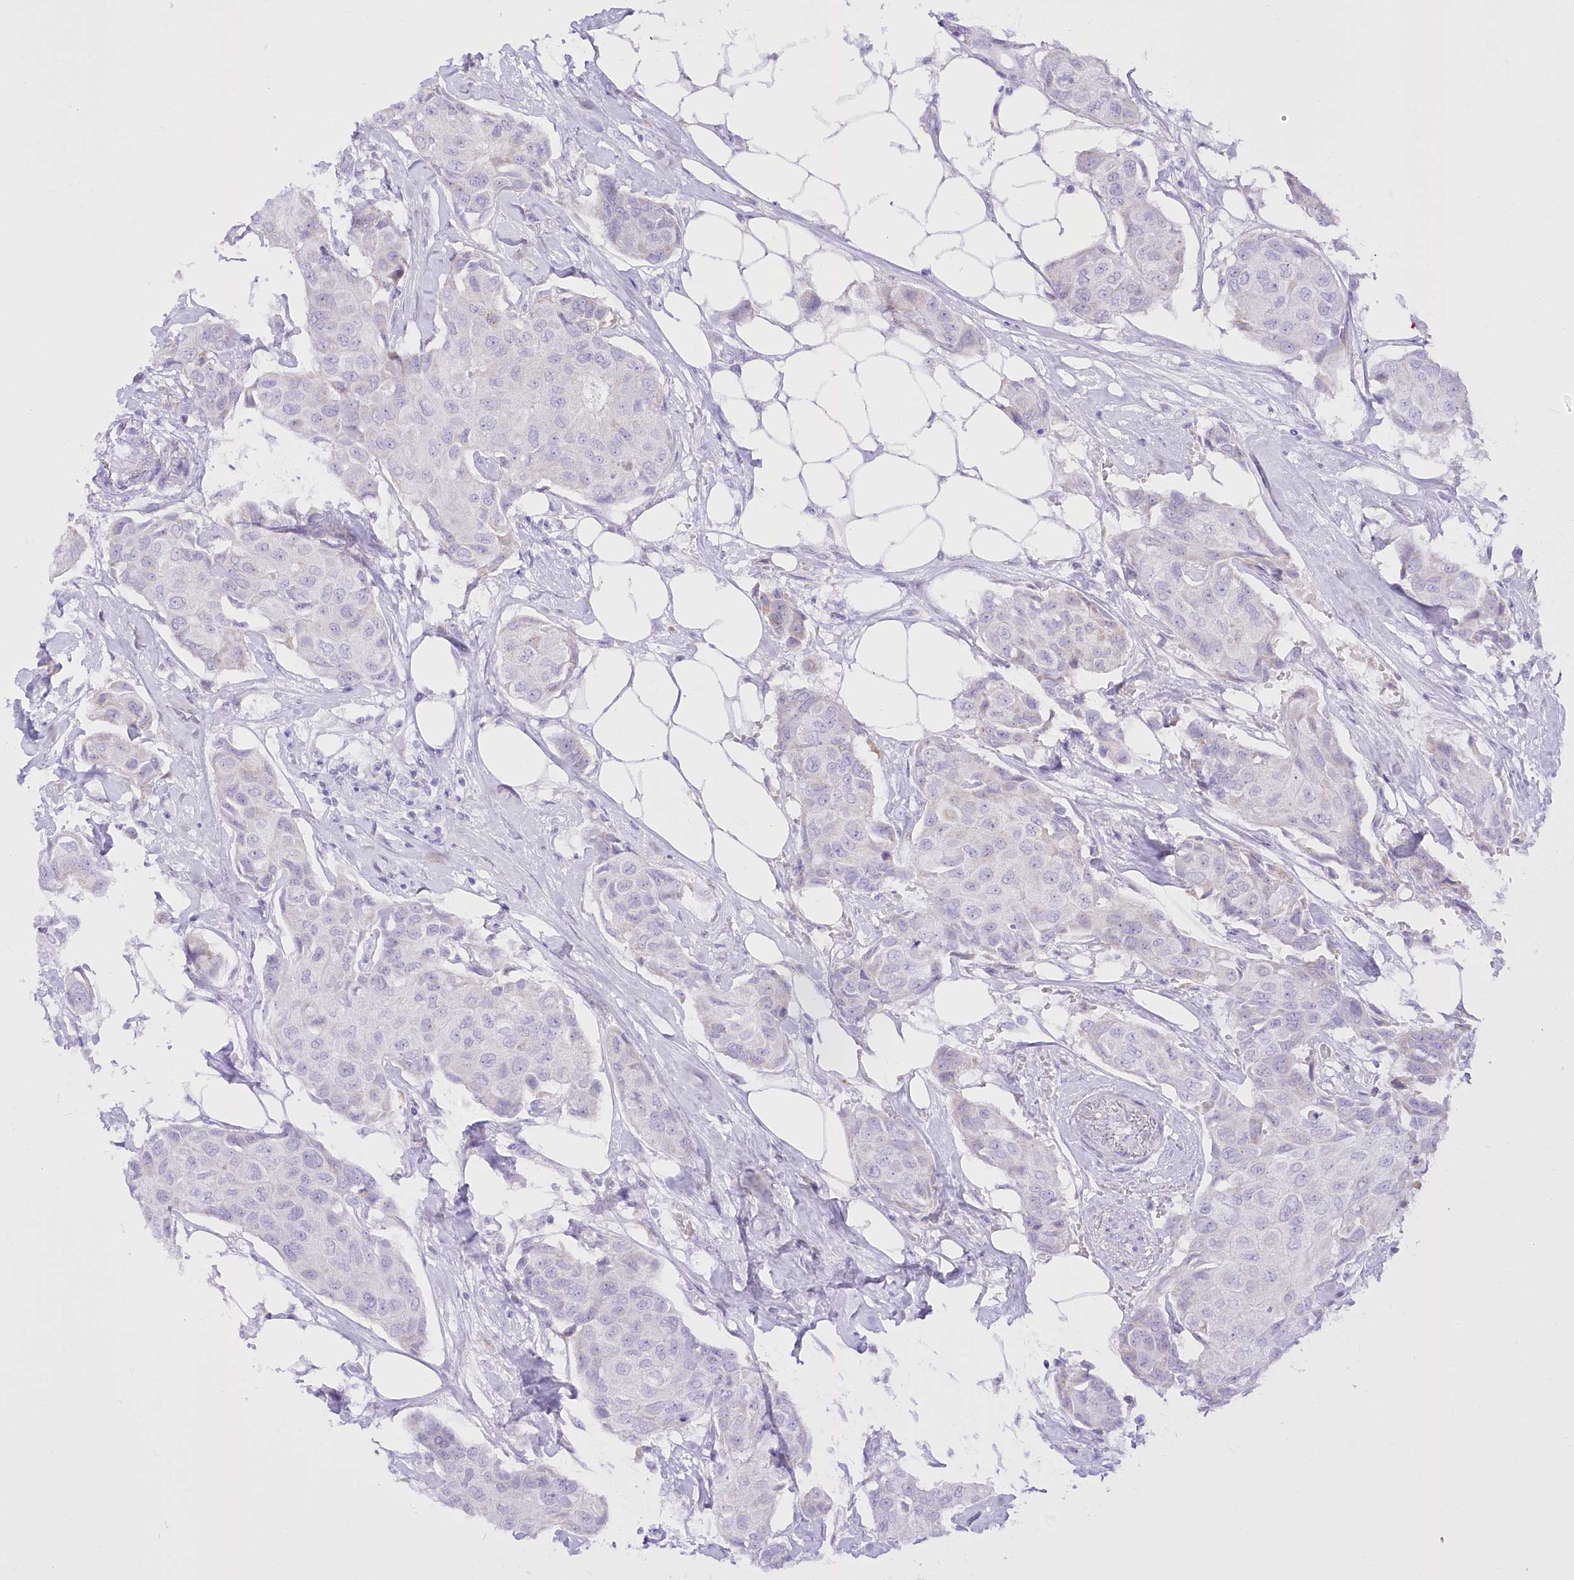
{"staining": {"intensity": "negative", "quantity": "none", "location": "none"}, "tissue": "breast cancer", "cell_type": "Tumor cells", "image_type": "cancer", "snomed": [{"axis": "morphology", "description": "Duct carcinoma"}, {"axis": "topography", "description": "Breast"}], "caption": "High magnification brightfield microscopy of breast cancer stained with DAB (brown) and counterstained with hematoxylin (blue): tumor cells show no significant expression. (DAB (3,3'-diaminobenzidine) immunohistochemistry (IHC) with hematoxylin counter stain).", "gene": "BEND7", "patient": {"sex": "female", "age": 80}}